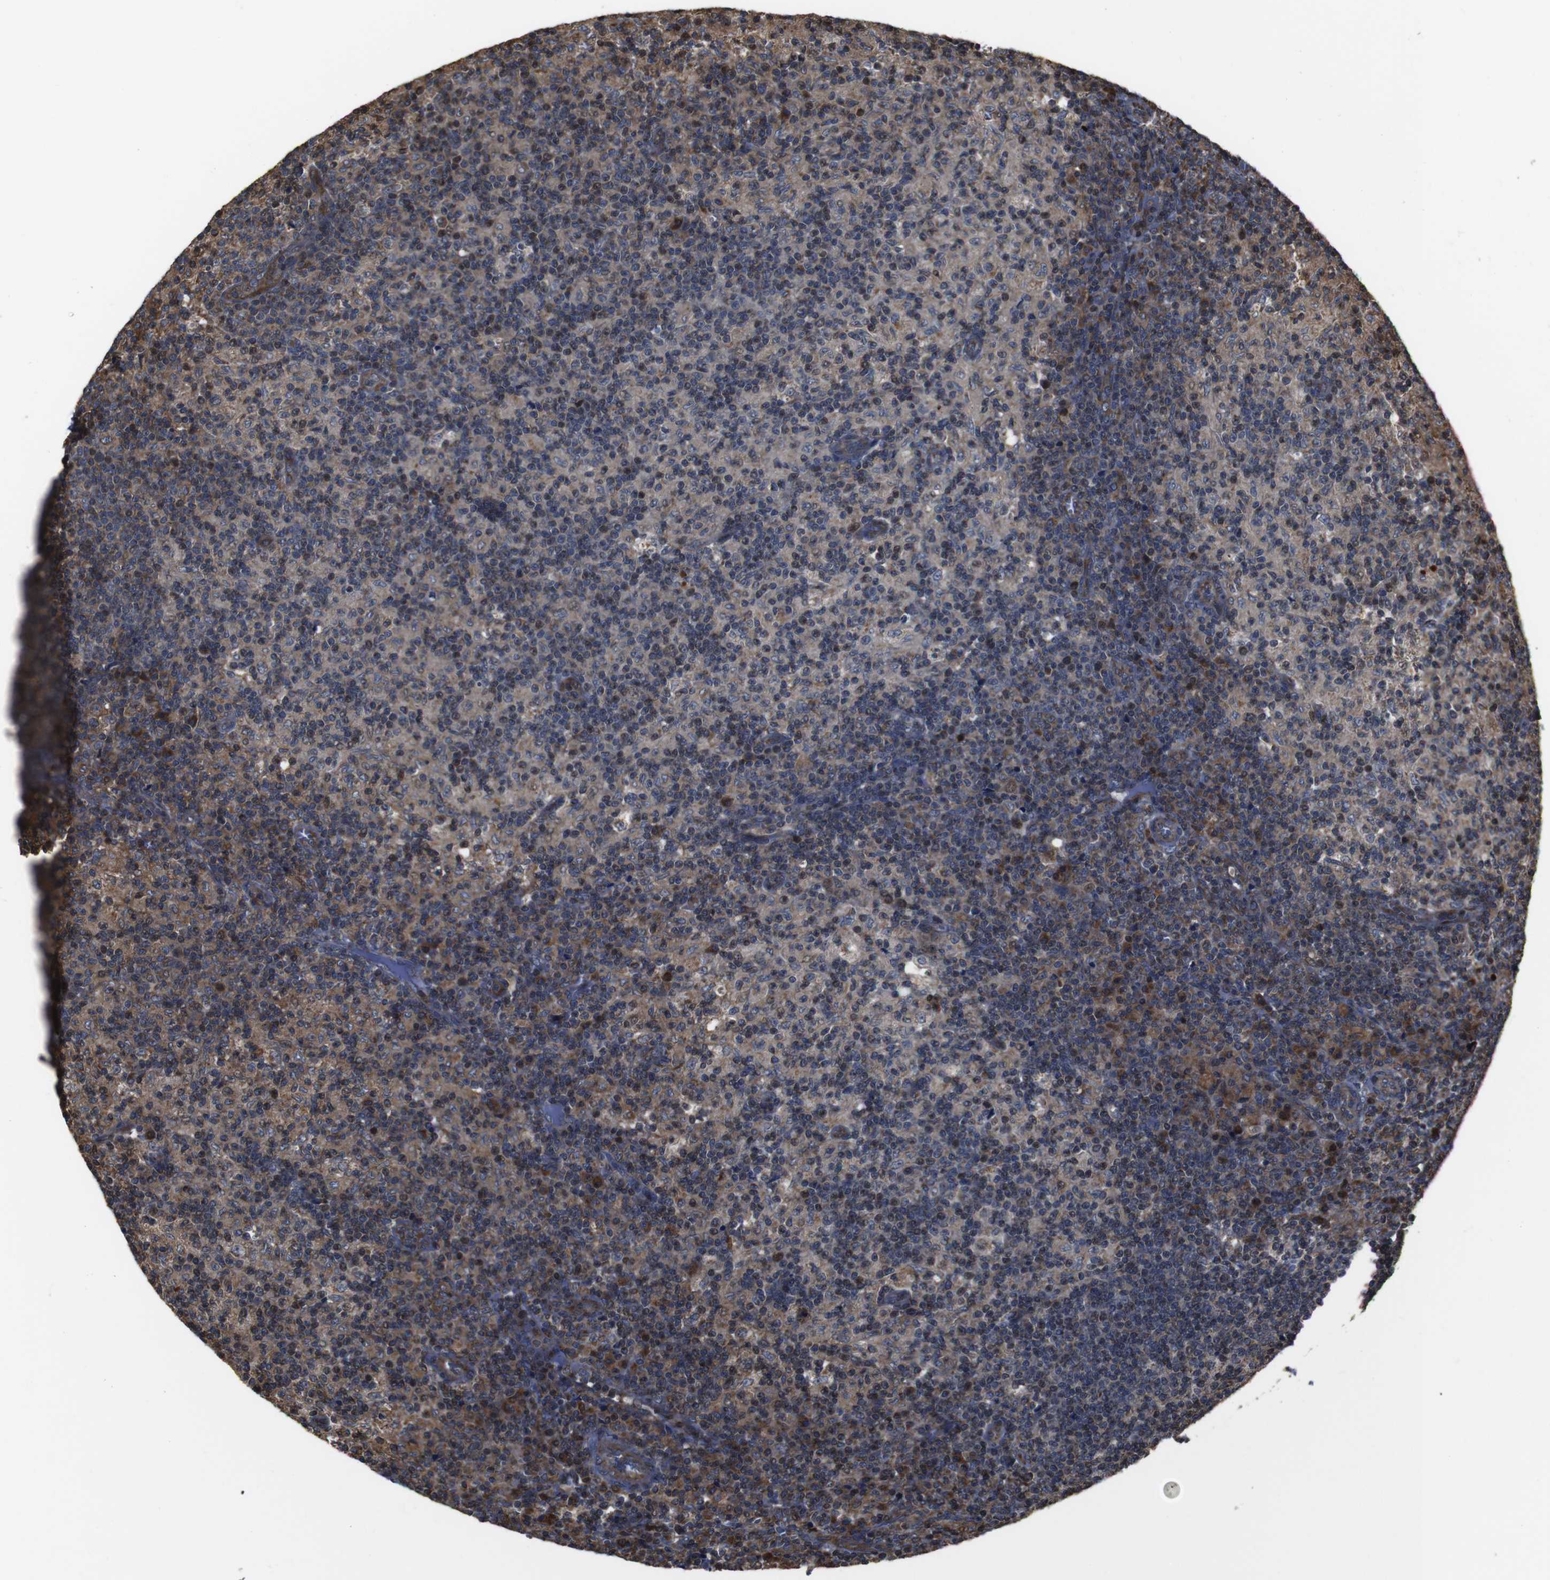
{"staining": {"intensity": "weak", "quantity": "25%-75%", "location": "nuclear"}, "tissue": "lymph node", "cell_type": "Germinal center cells", "image_type": "normal", "snomed": [{"axis": "morphology", "description": "Normal tissue, NOS"}, {"axis": "morphology", "description": "Inflammation, NOS"}, {"axis": "topography", "description": "Lymph node"}], "caption": "Protein expression analysis of unremarkable lymph node reveals weak nuclear expression in approximately 25%-75% of germinal center cells.", "gene": "SNN", "patient": {"sex": "male", "age": 55}}